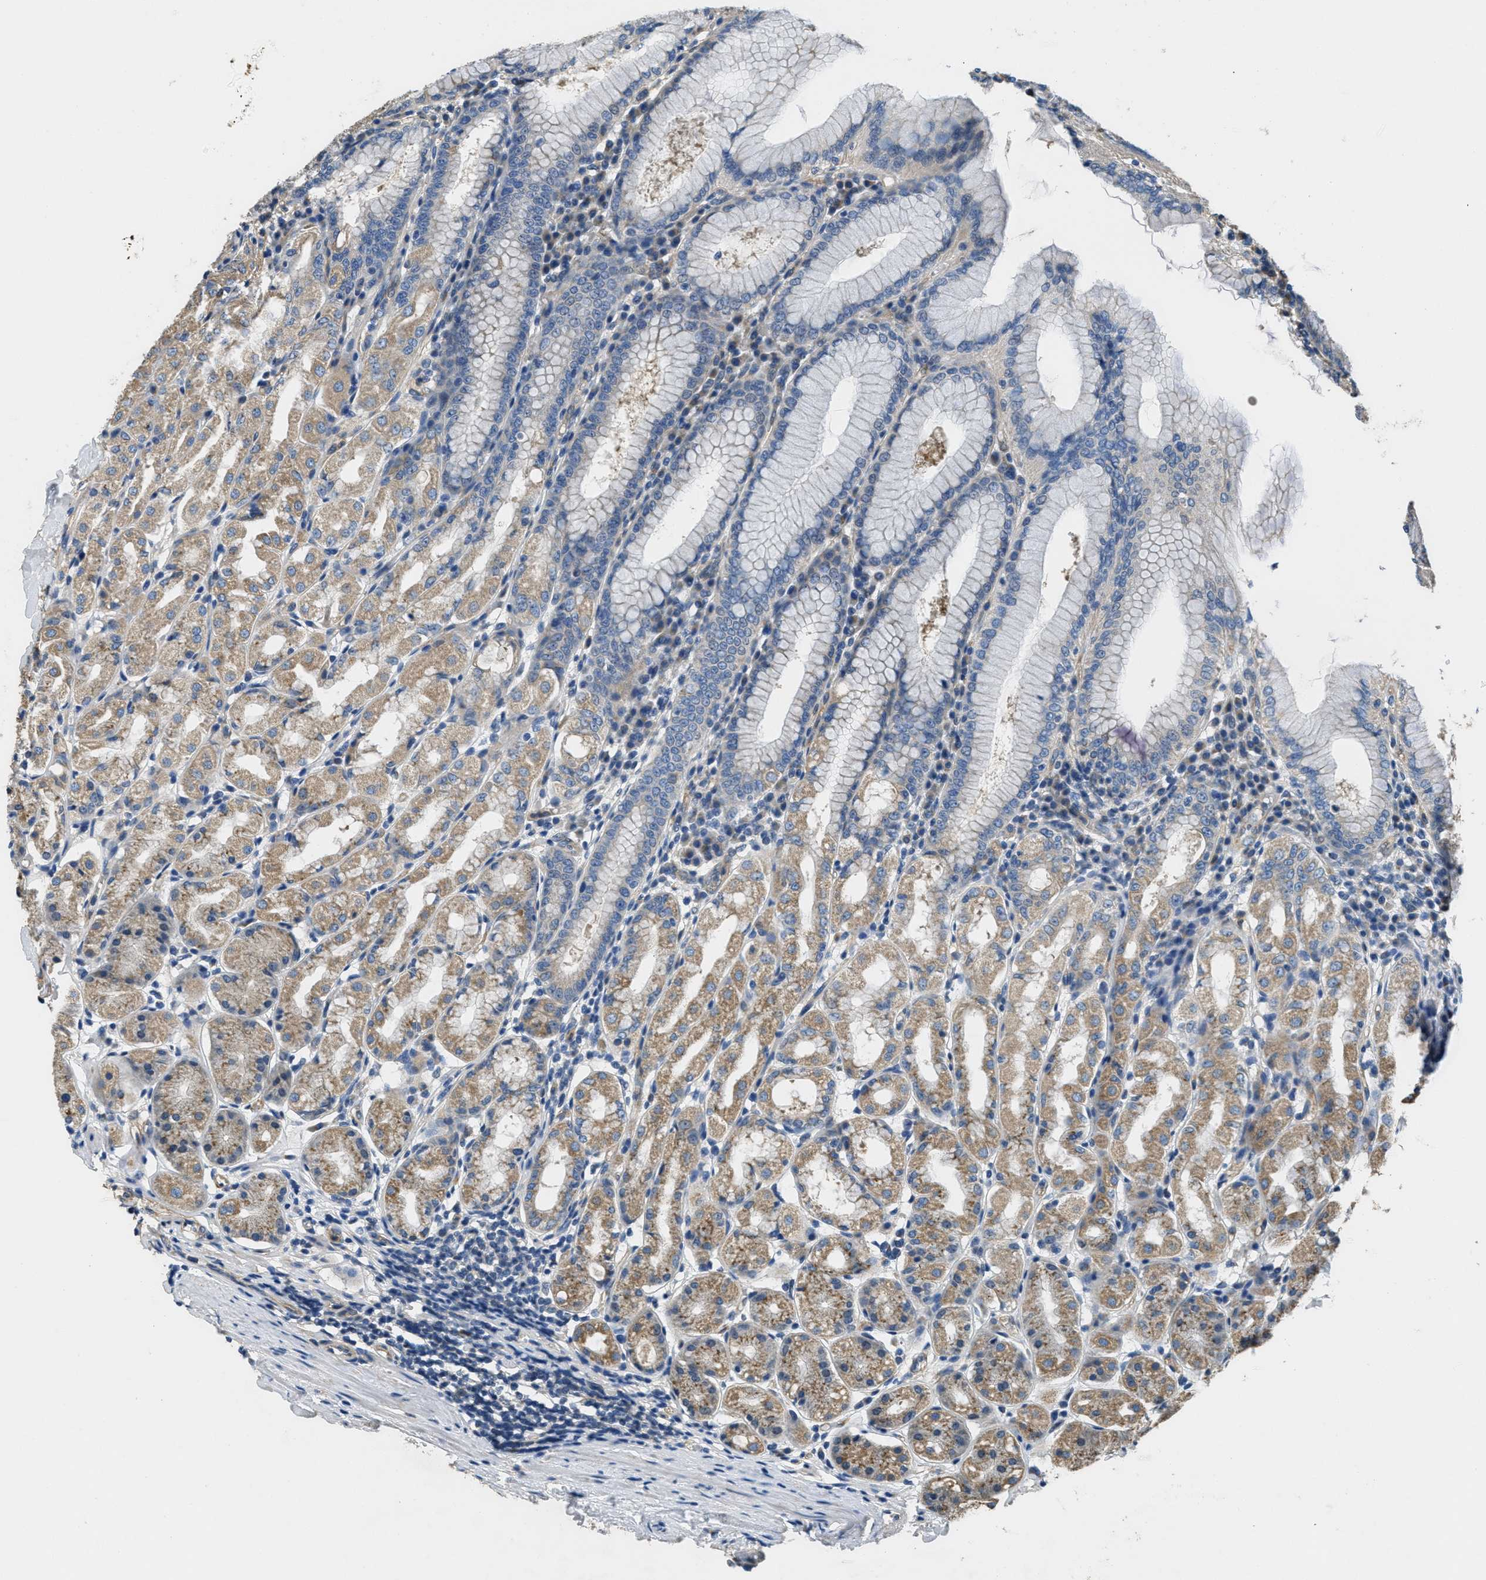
{"staining": {"intensity": "moderate", "quantity": "25%-75%", "location": "cytoplasmic/membranous"}, "tissue": "stomach", "cell_type": "Glandular cells", "image_type": "normal", "snomed": [{"axis": "morphology", "description": "Normal tissue, NOS"}, {"axis": "topography", "description": "Stomach"}, {"axis": "topography", "description": "Stomach, lower"}], "caption": "Stomach was stained to show a protein in brown. There is medium levels of moderate cytoplasmic/membranous expression in about 25%-75% of glandular cells. Immunohistochemistry (ihc) stains the protein in brown and the nuclei are stained blue.", "gene": "TOMM70", "patient": {"sex": "female", "age": 56}}